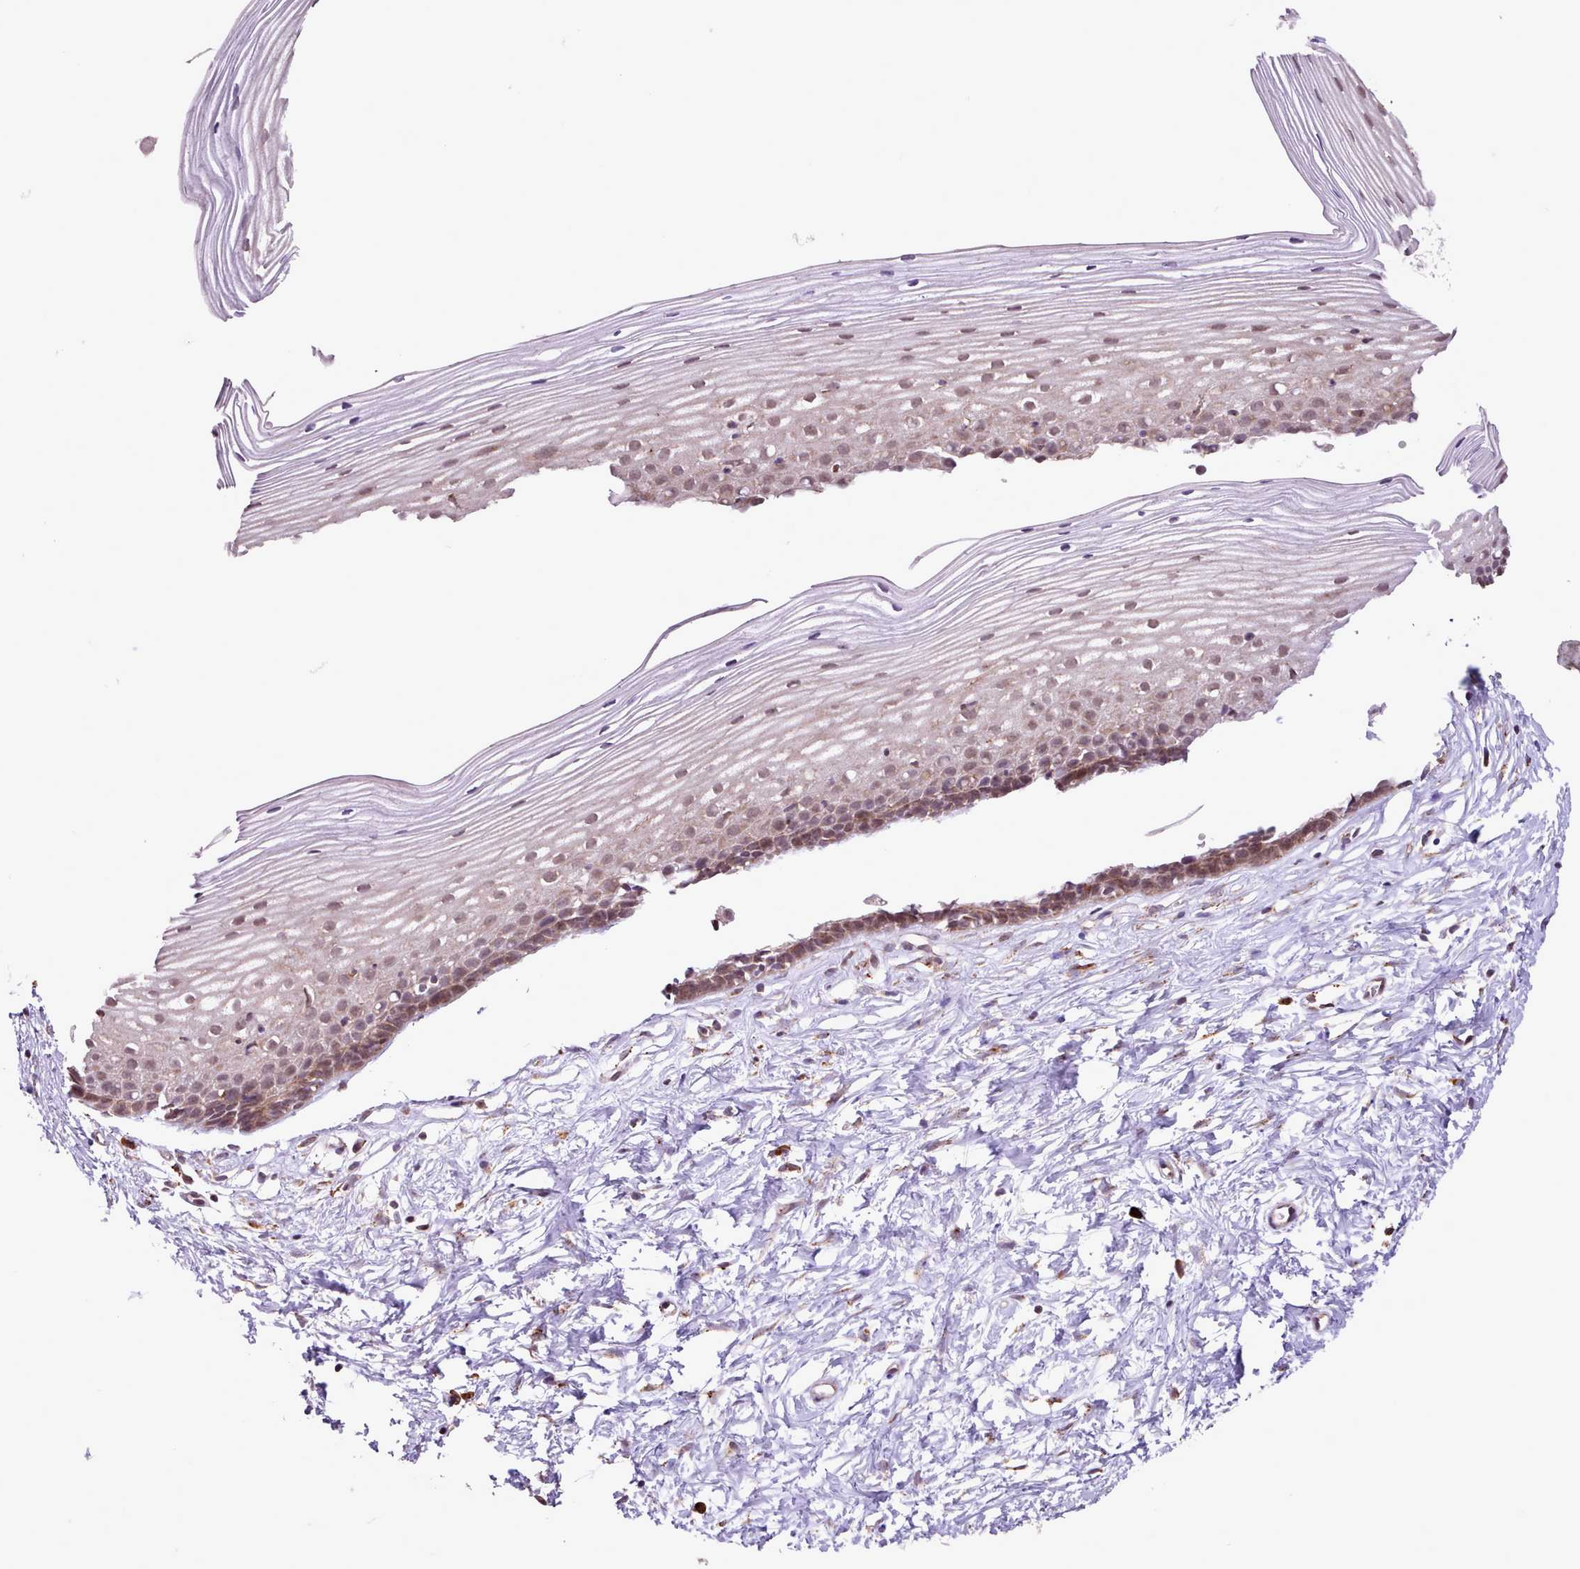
{"staining": {"intensity": "moderate", "quantity": ">75%", "location": "cytoplasmic/membranous"}, "tissue": "cervix", "cell_type": "Glandular cells", "image_type": "normal", "snomed": [{"axis": "morphology", "description": "Normal tissue, NOS"}, {"axis": "topography", "description": "Cervix"}], "caption": "Cervix stained with DAB IHC shows medium levels of moderate cytoplasmic/membranous positivity in about >75% of glandular cells.", "gene": "TTLL3", "patient": {"sex": "female", "age": 40}}